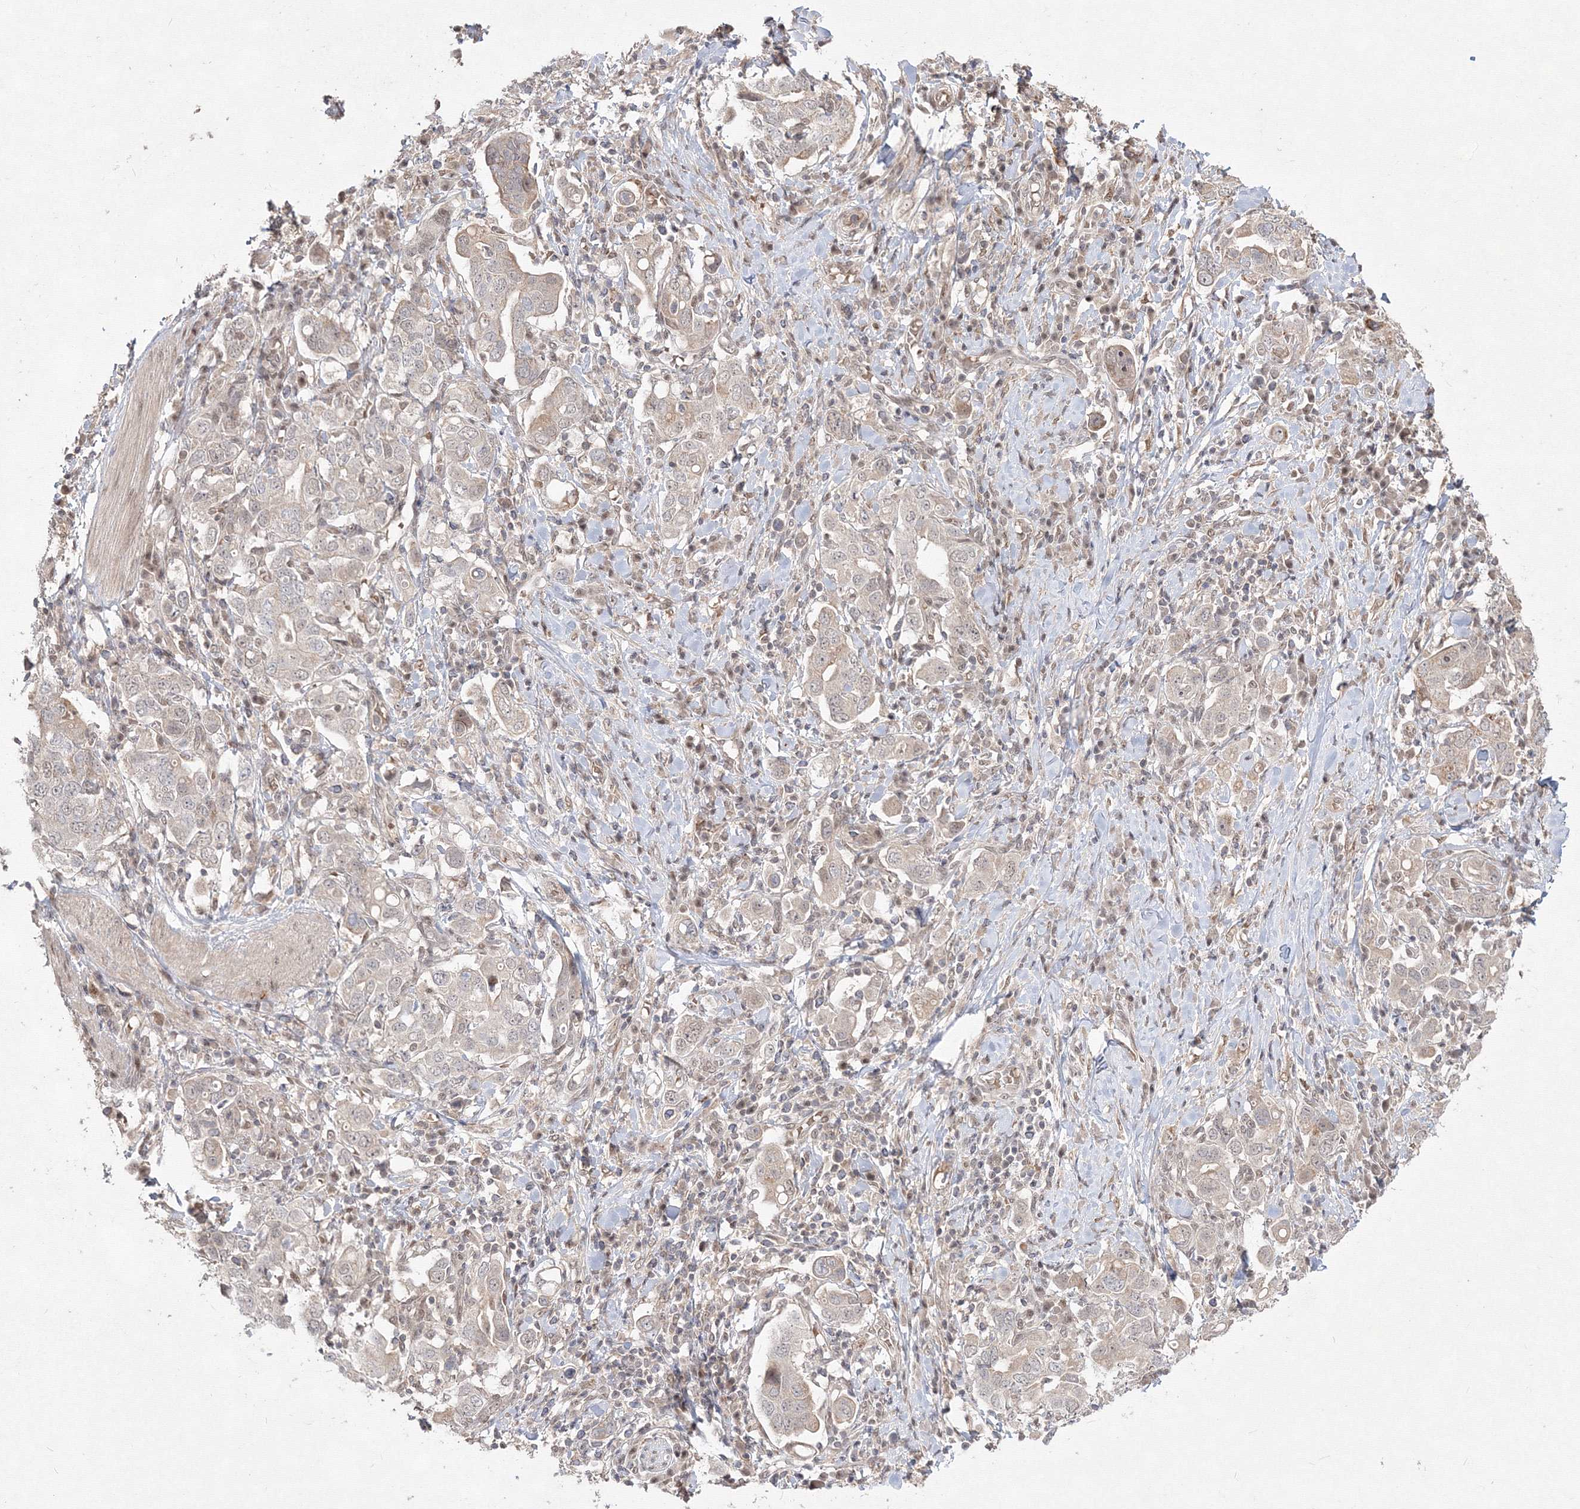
{"staining": {"intensity": "negative", "quantity": "none", "location": "none"}, "tissue": "stomach cancer", "cell_type": "Tumor cells", "image_type": "cancer", "snomed": [{"axis": "morphology", "description": "Adenocarcinoma, NOS"}, {"axis": "topography", "description": "Stomach, upper"}], "caption": "IHC image of neoplastic tissue: human stomach cancer (adenocarcinoma) stained with DAB displays no significant protein staining in tumor cells.", "gene": "COPS4", "patient": {"sex": "male", "age": 62}}